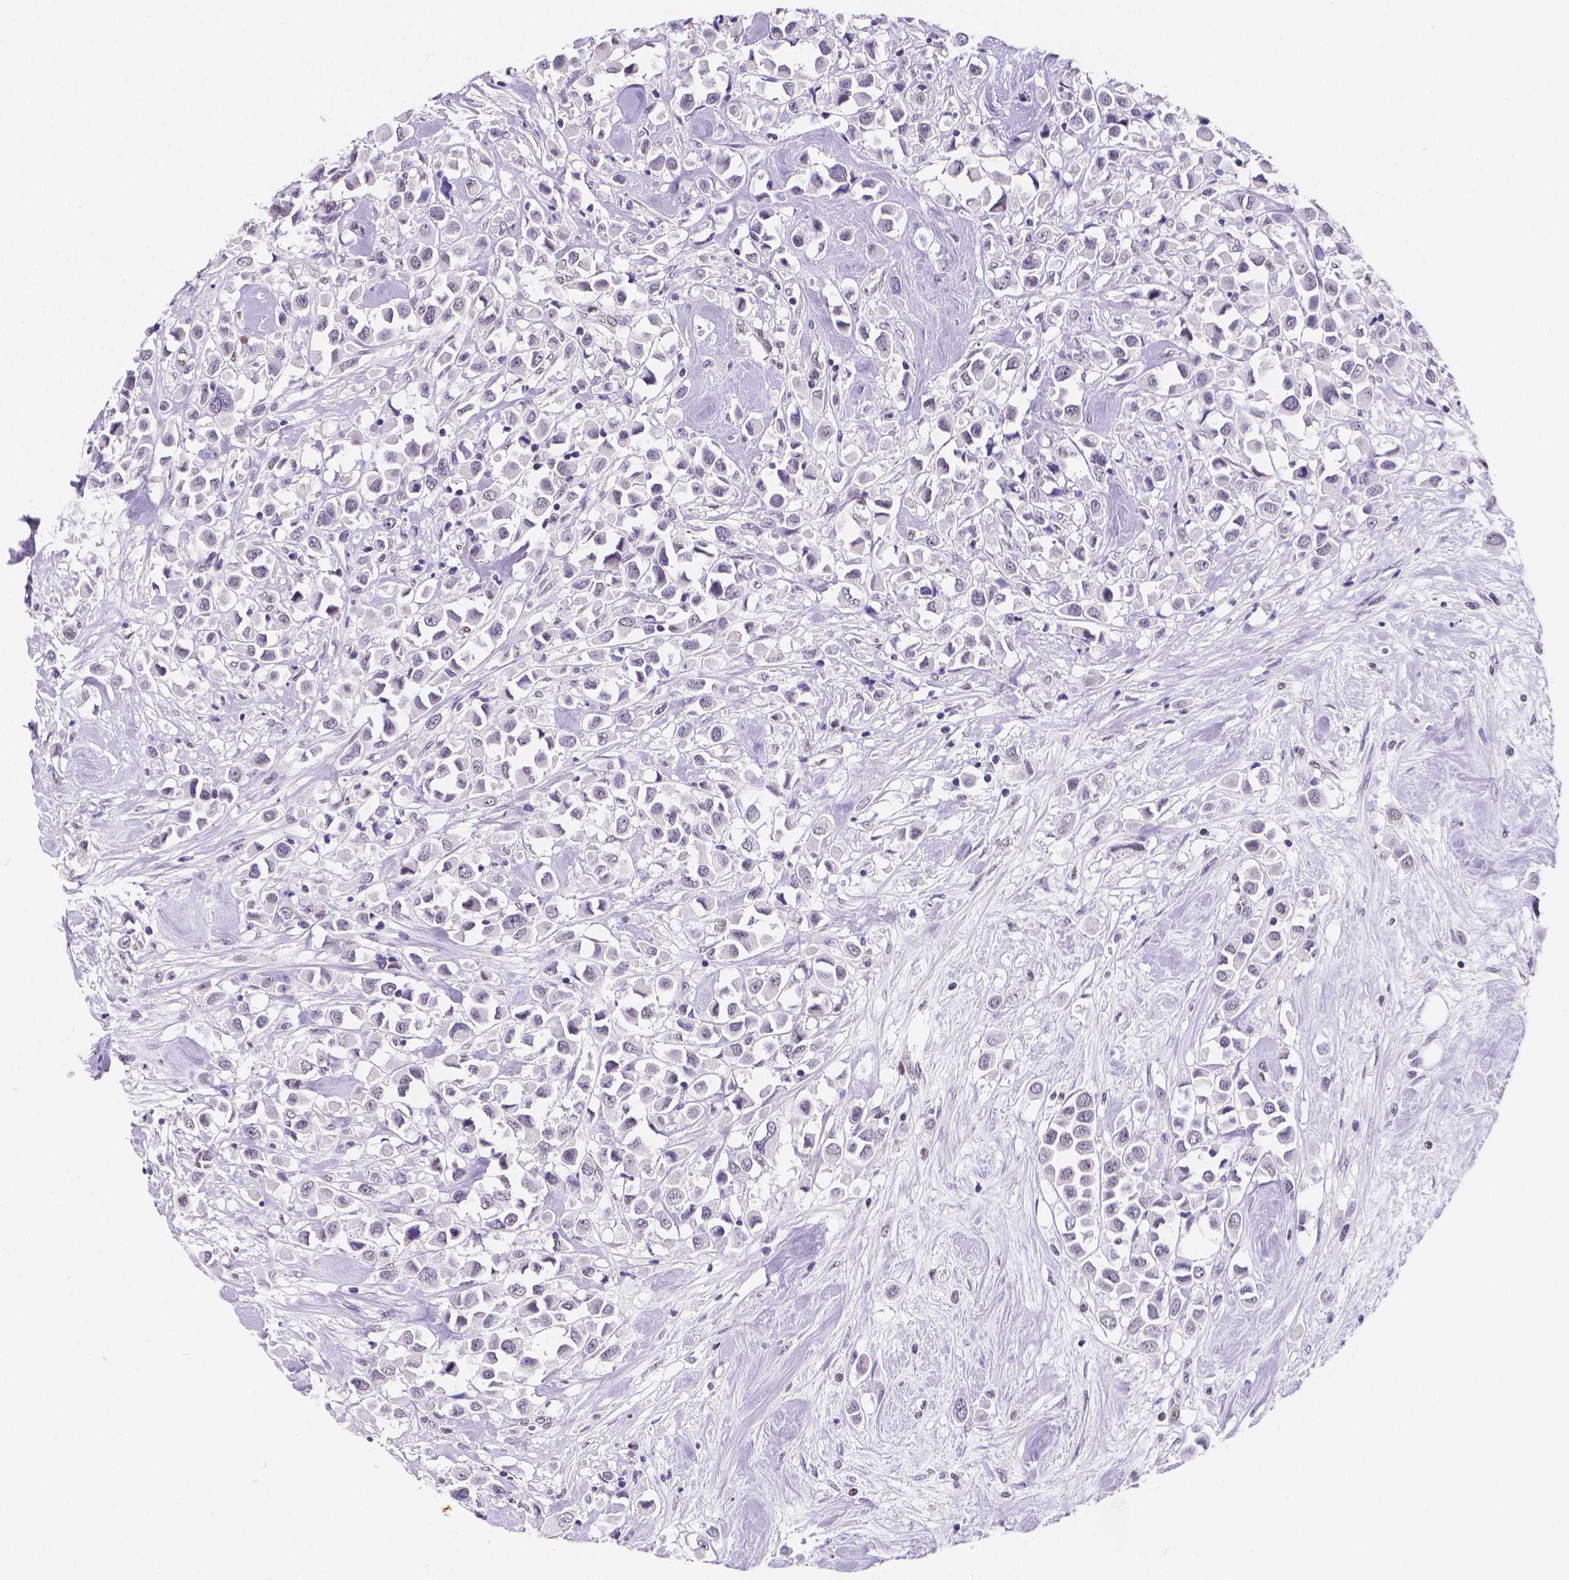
{"staining": {"intensity": "negative", "quantity": "none", "location": "none"}, "tissue": "breast cancer", "cell_type": "Tumor cells", "image_type": "cancer", "snomed": [{"axis": "morphology", "description": "Duct carcinoma"}, {"axis": "topography", "description": "Breast"}], "caption": "DAB (3,3'-diaminobenzidine) immunohistochemical staining of breast intraductal carcinoma reveals no significant expression in tumor cells.", "gene": "MEF2C", "patient": {"sex": "female", "age": 61}}